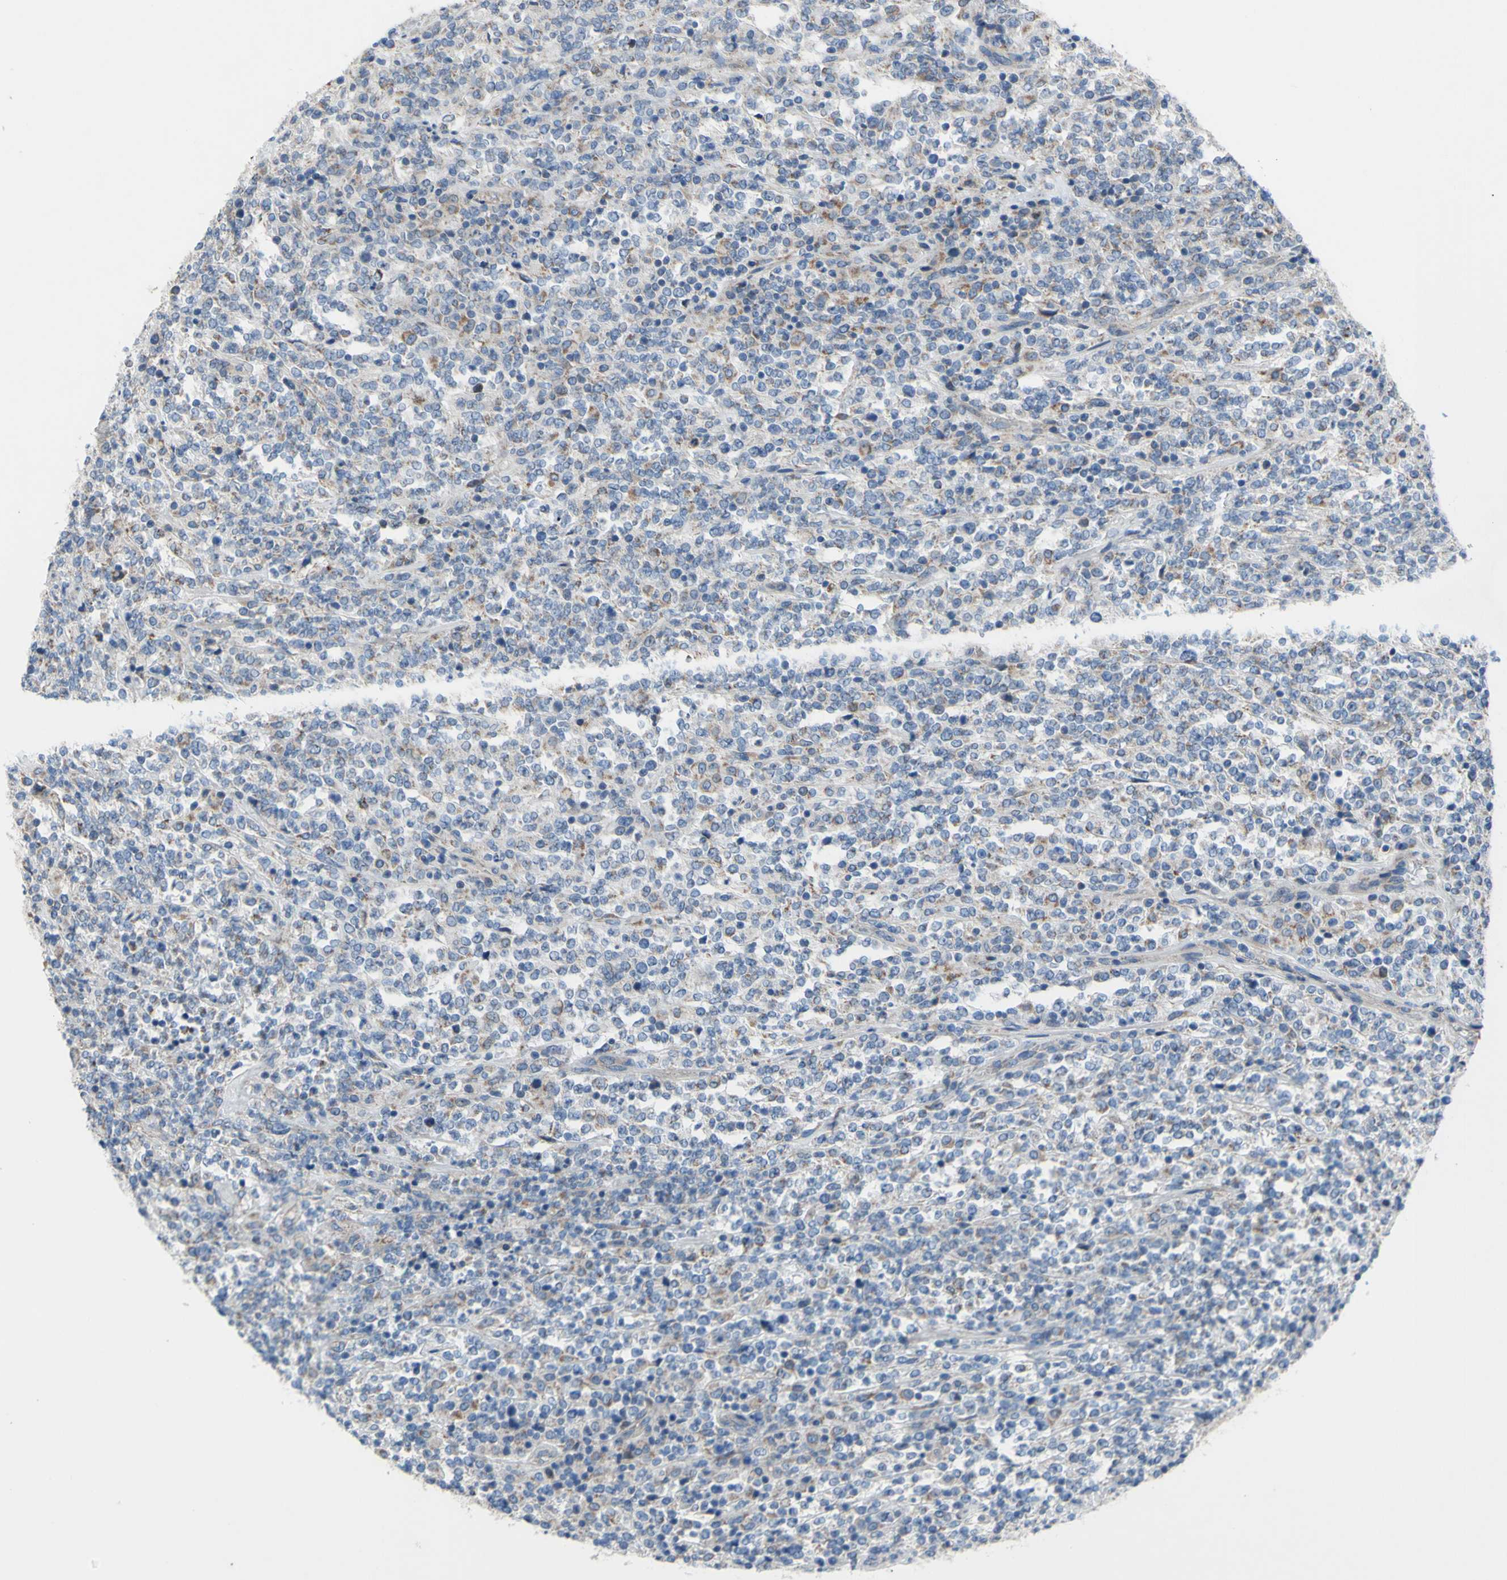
{"staining": {"intensity": "weak", "quantity": "25%-75%", "location": "cytoplasmic/membranous"}, "tissue": "lymphoma", "cell_type": "Tumor cells", "image_type": "cancer", "snomed": [{"axis": "morphology", "description": "Malignant lymphoma, non-Hodgkin's type, High grade"}, {"axis": "topography", "description": "Soft tissue"}], "caption": "Immunohistochemical staining of human lymphoma demonstrates low levels of weak cytoplasmic/membranous staining in approximately 25%-75% of tumor cells.", "gene": "GRAMD2B", "patient": {"sex": "male", "age": 18}}